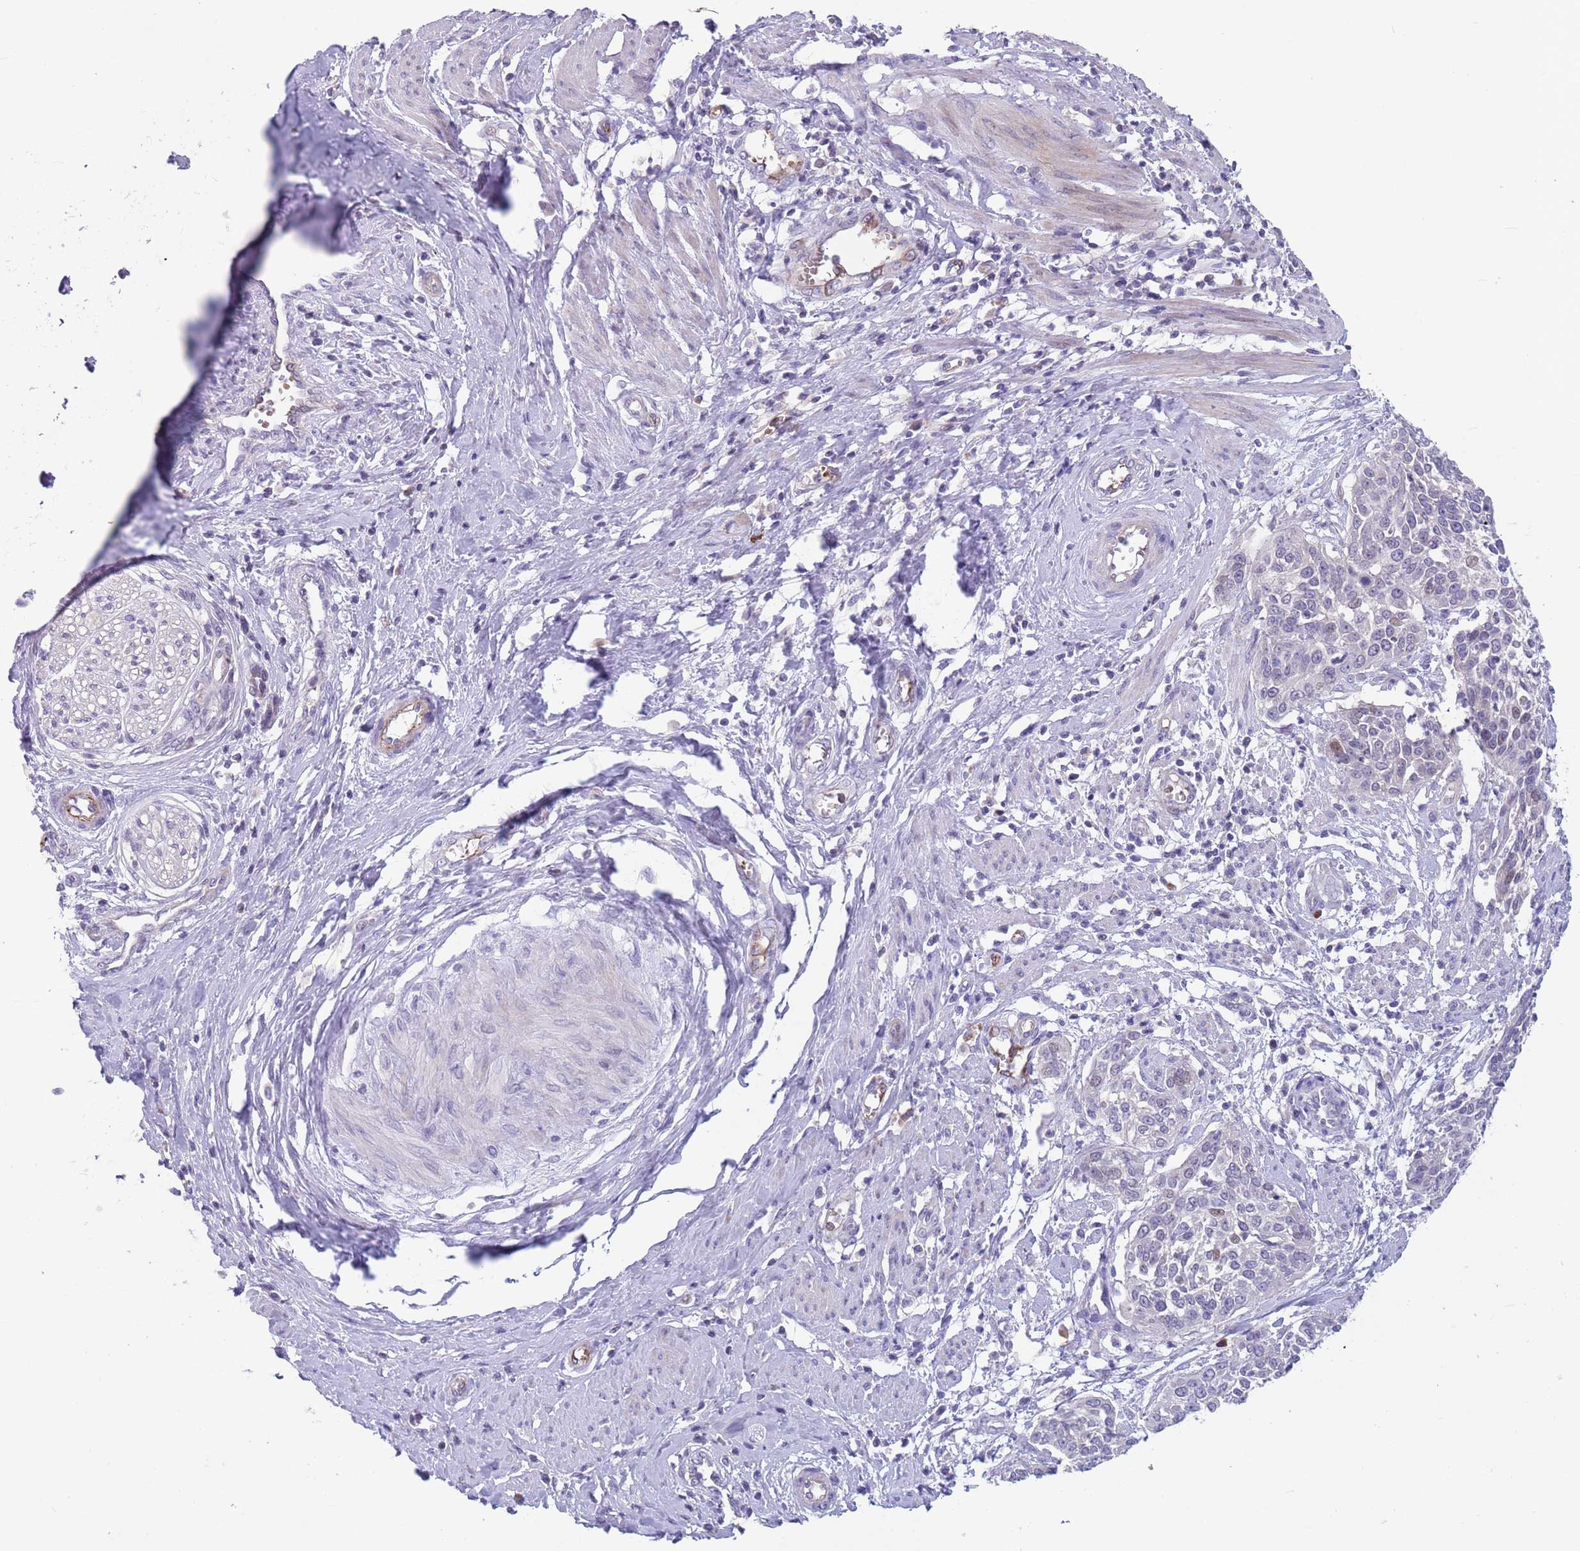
{"staining": {"intensity": "negative", "quantity": "none", "location": "none"}, "tissue": "cervical cancer", "cell_type": "Tumor cells", "image_type": "cancer", "snomed": [{"axis": "morphology", "description": "Squamous cell carcinoma, NOS"}, {"axis": "topography", "description": "Cervix"}], "caption": "Tumor cells are negative for protein expression in human cervical squamous cell carcinoma.", "gene": "ZNF14", "patient": {"sex": "female", "age": 44}}